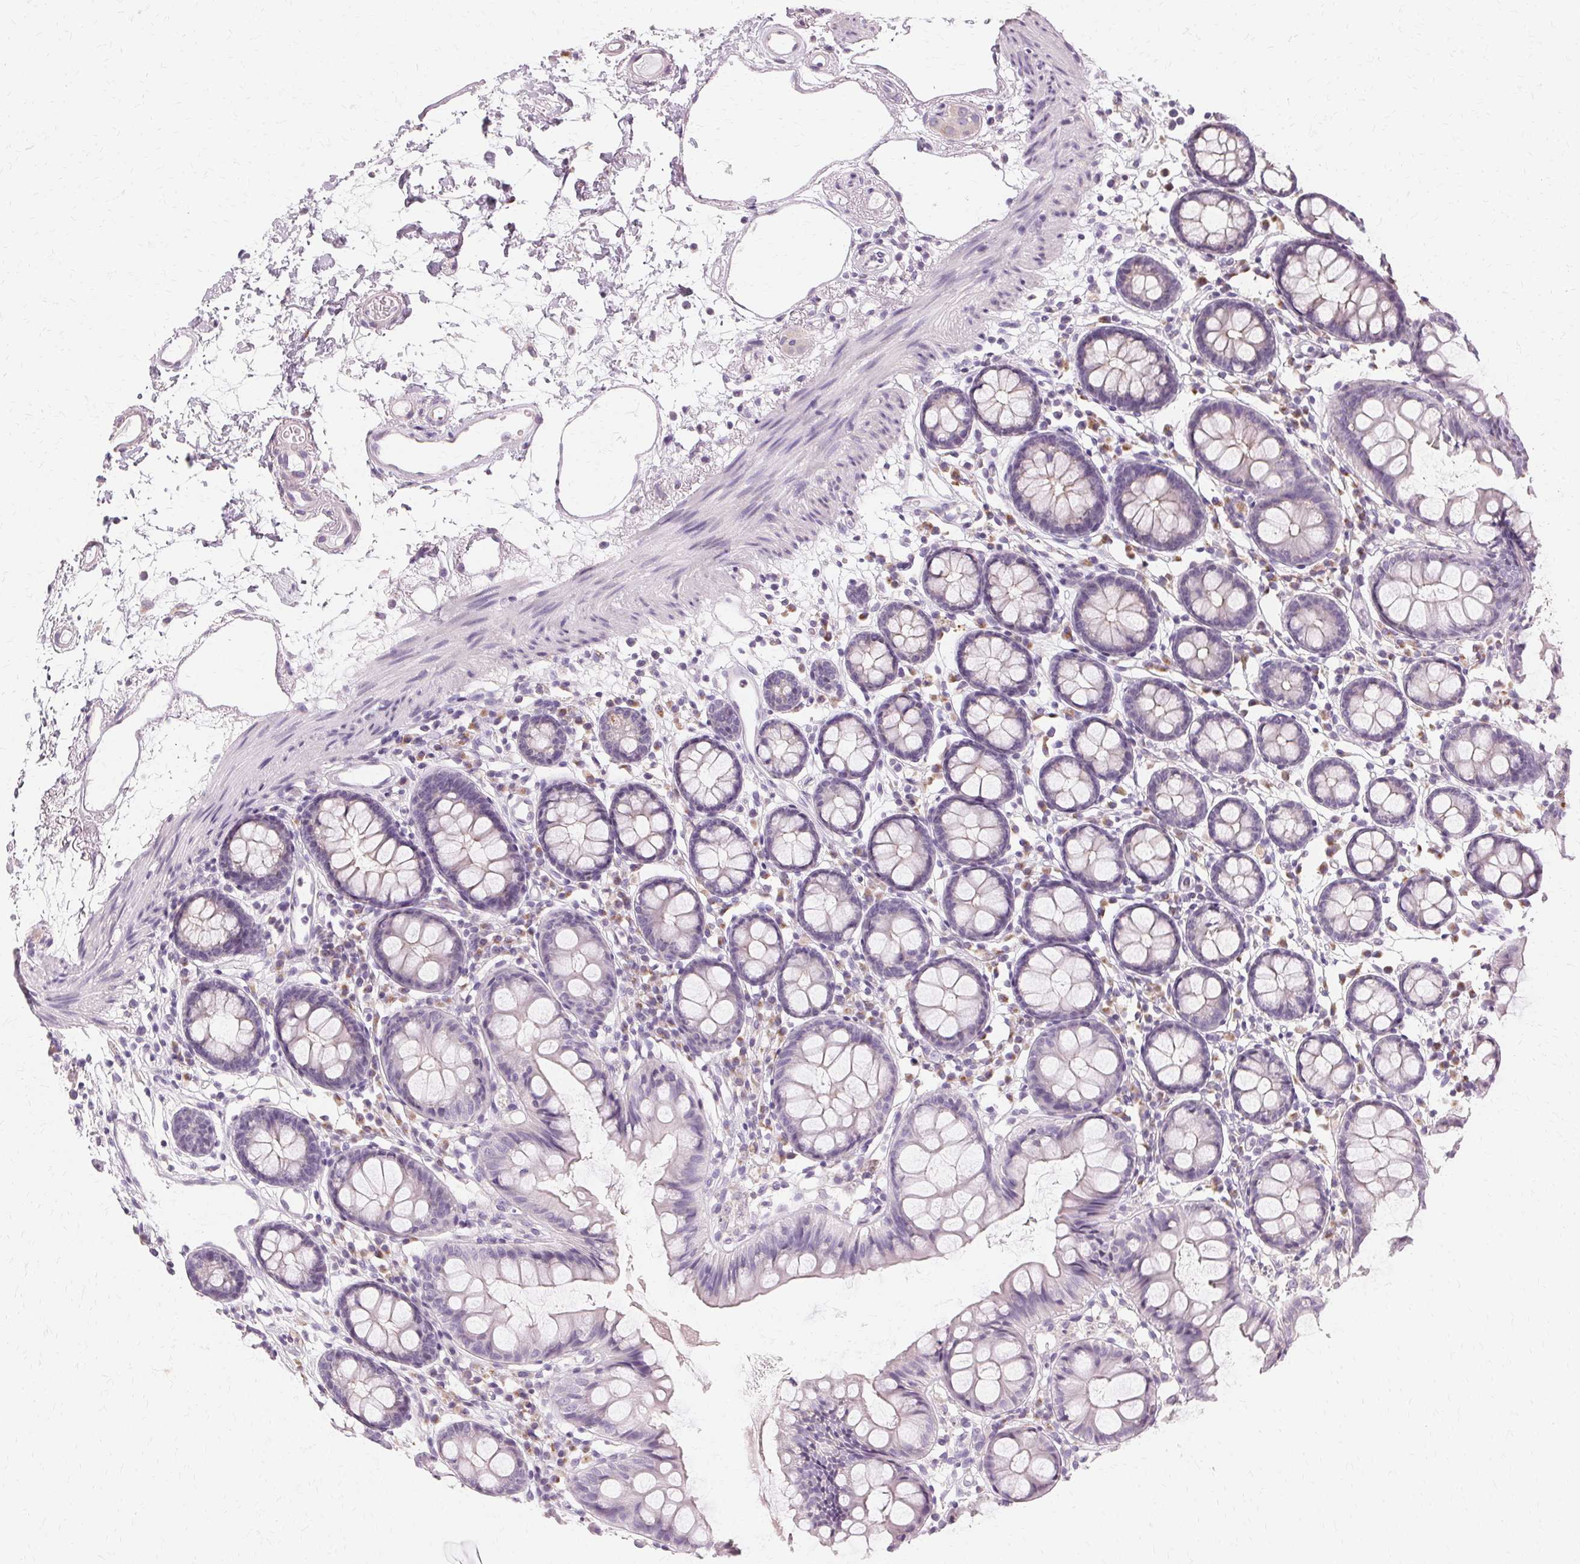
{"staining": {"intensity": "negative", "quantity": "none", "location": "none"}, "tissue": "colon", "cell_type": "Endothelial cells", "image_type": "normal", "snomed": [{"axis": "morphology", "description": "Normal tissue, NOS"}, {"axis": "topography", "description": "Colon"}], "caption": "Immunohistochemical staining of normal colon shows no significant expression in endothelial cells.", "gene": "FCRL3", "patient": {"sex": "female", "age": 84}}